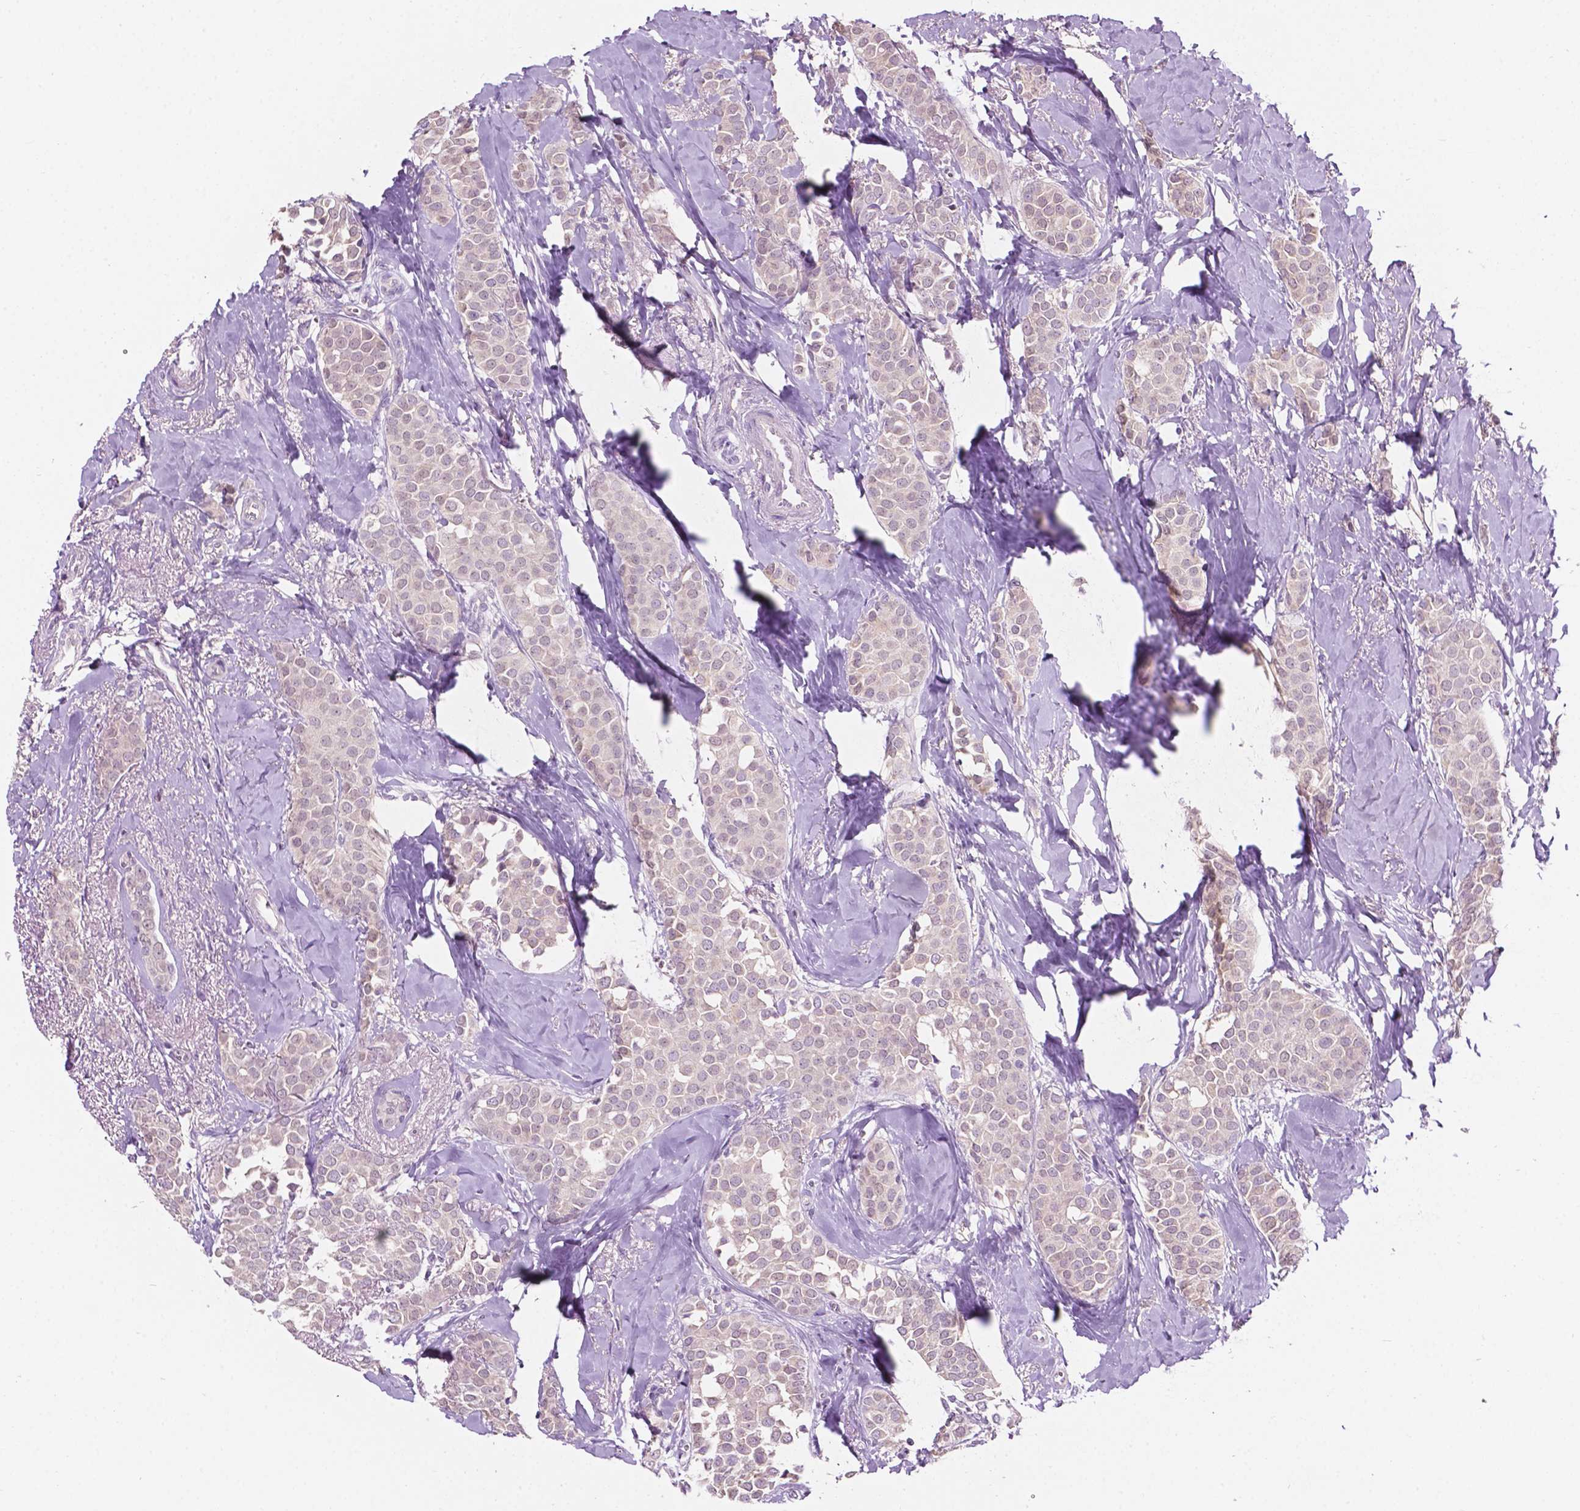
{"staining": {"intensity": "negative", "quantity": "none", "location": "none"}, "tissue": "breast cancer", "cell_type": "Tumor cells", "image_type": "cancer", "snomed": [{"axis": "morphology", "description": "Duct carcinoma"}, {"axis": "topography", "description": "Breast"}], "caption": "DAB immunohistochemical staining of human breast cancer (infiltrating ductal carcinoma) reveals no significant expression in tumor cells.", "gene": "TM6SF2", "patient": {"sex": "female", "age": 79}}